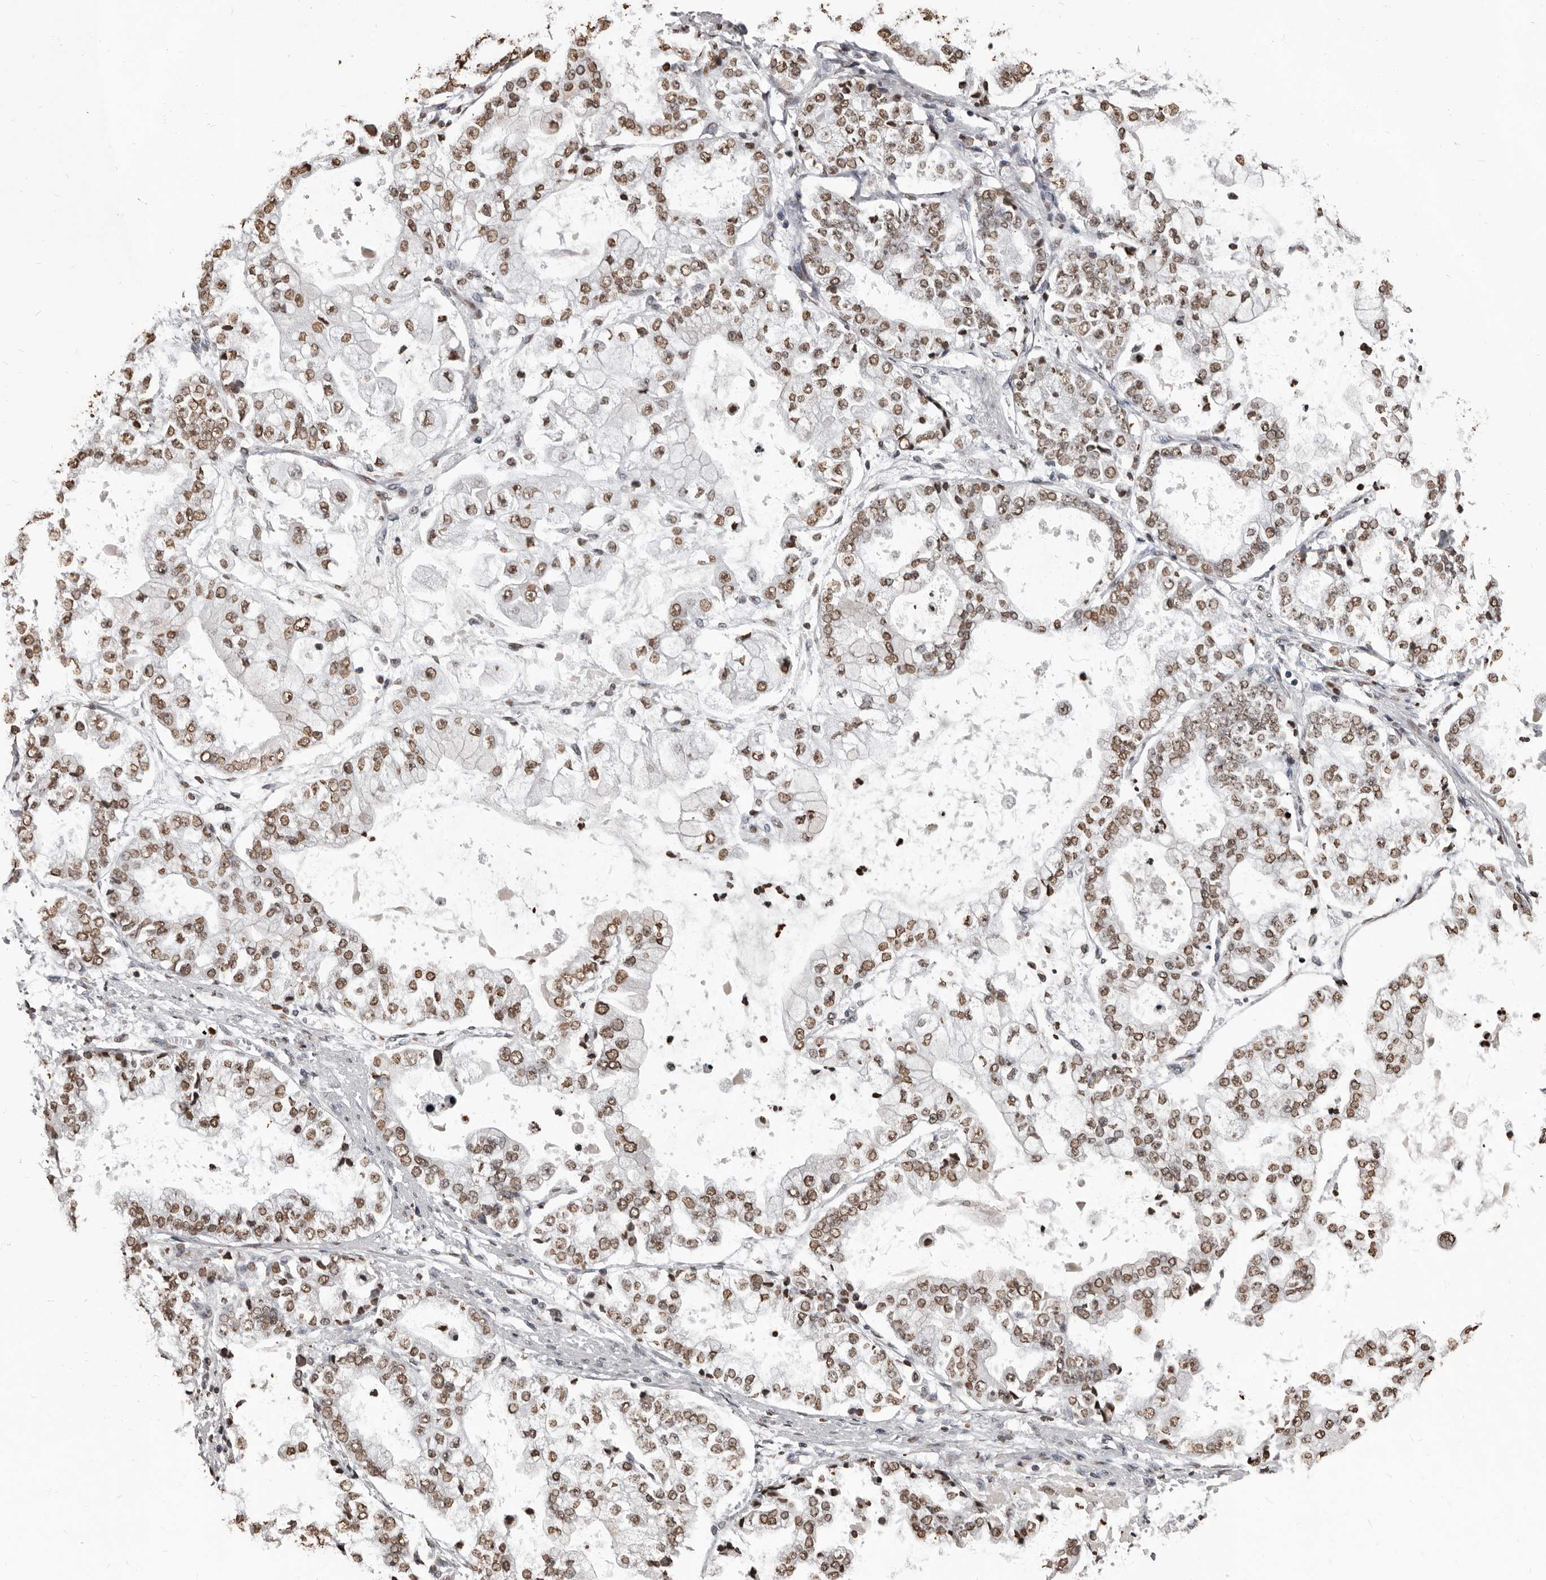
{"staining": {"intensity": "moderate", "quantity": ">75%", "location": "nuclear"}, "tissue": "stomach cancer", "cell_type": "Tumor cells", "image_type": "cancer", "snomed": [{"axis": "morphology", "description": "Adenocarcinoma, NOS"}, {"axis": "topography", "description": "Stomach"}], "caption": "Protein analysis of stomach cancer (adenocarcinoma) tissue reveals moderate nuclear staining in approximately >75% of tumor cells.", "gene": "AHR", "patient": {"sex": "male", "age": 76}}